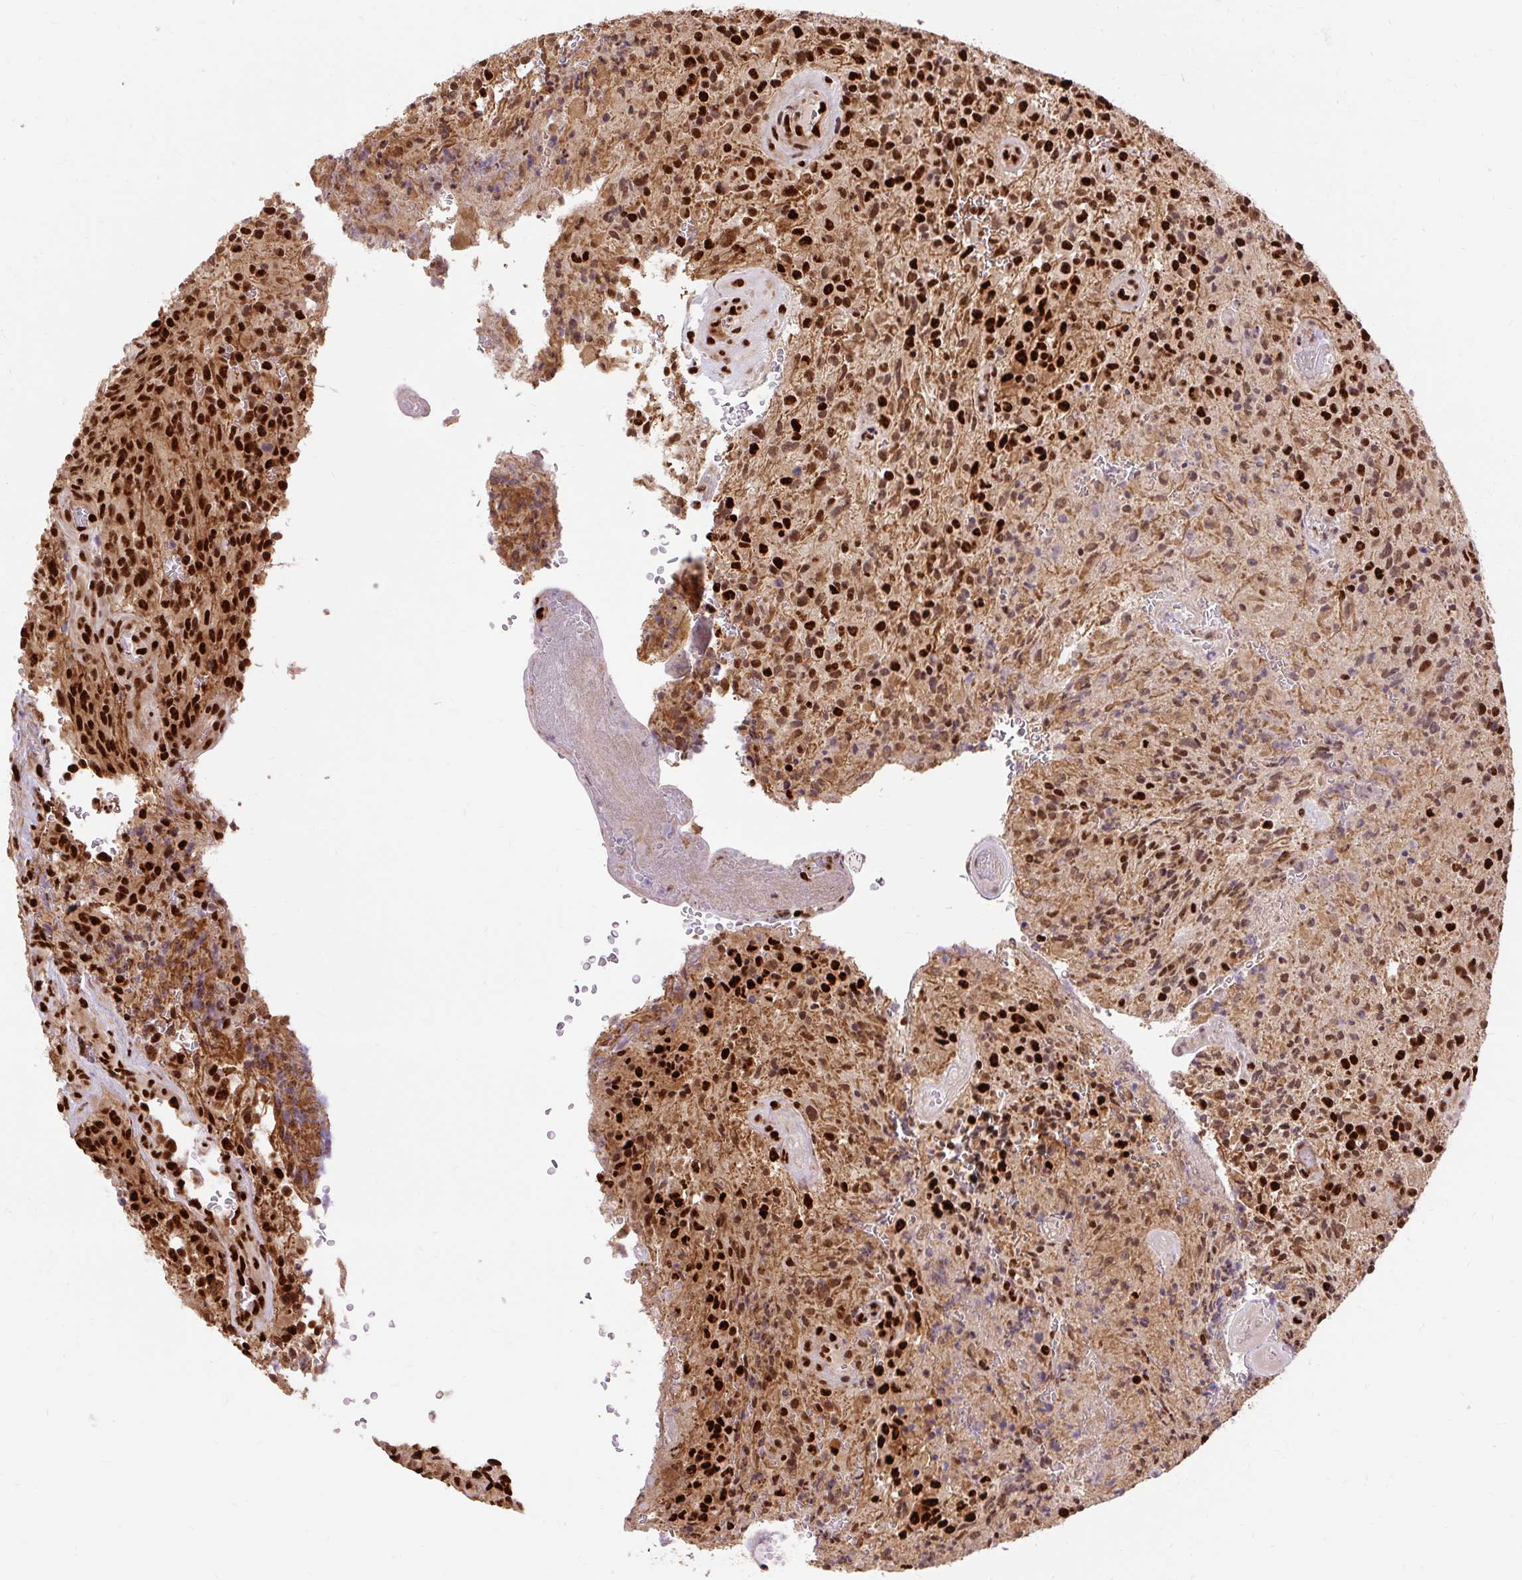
{"staining": {"intensity": "strong", "quantity": ">75%", "location": "nuclear"}, "tissue": "glioma", "cell_type": "Tumor cells", "image_type": "cancer", "snomed": [{"axis": "morphology", "description": "Normal tissue, NOS"}, {"axis": "morphology", "description": "Glioma, malignant, High grade"}, {"axis": "topography", "description": "Cerebral cortex"}], "caption": "High-power microscopy captured an immunohistochemistry photomicrograph of malignant high-grade glioma, revealing strong nuclear positivity in about >75% of tumor cells.", "gene": "MECOM", "patient": {"sex": "male", "age": 56}}